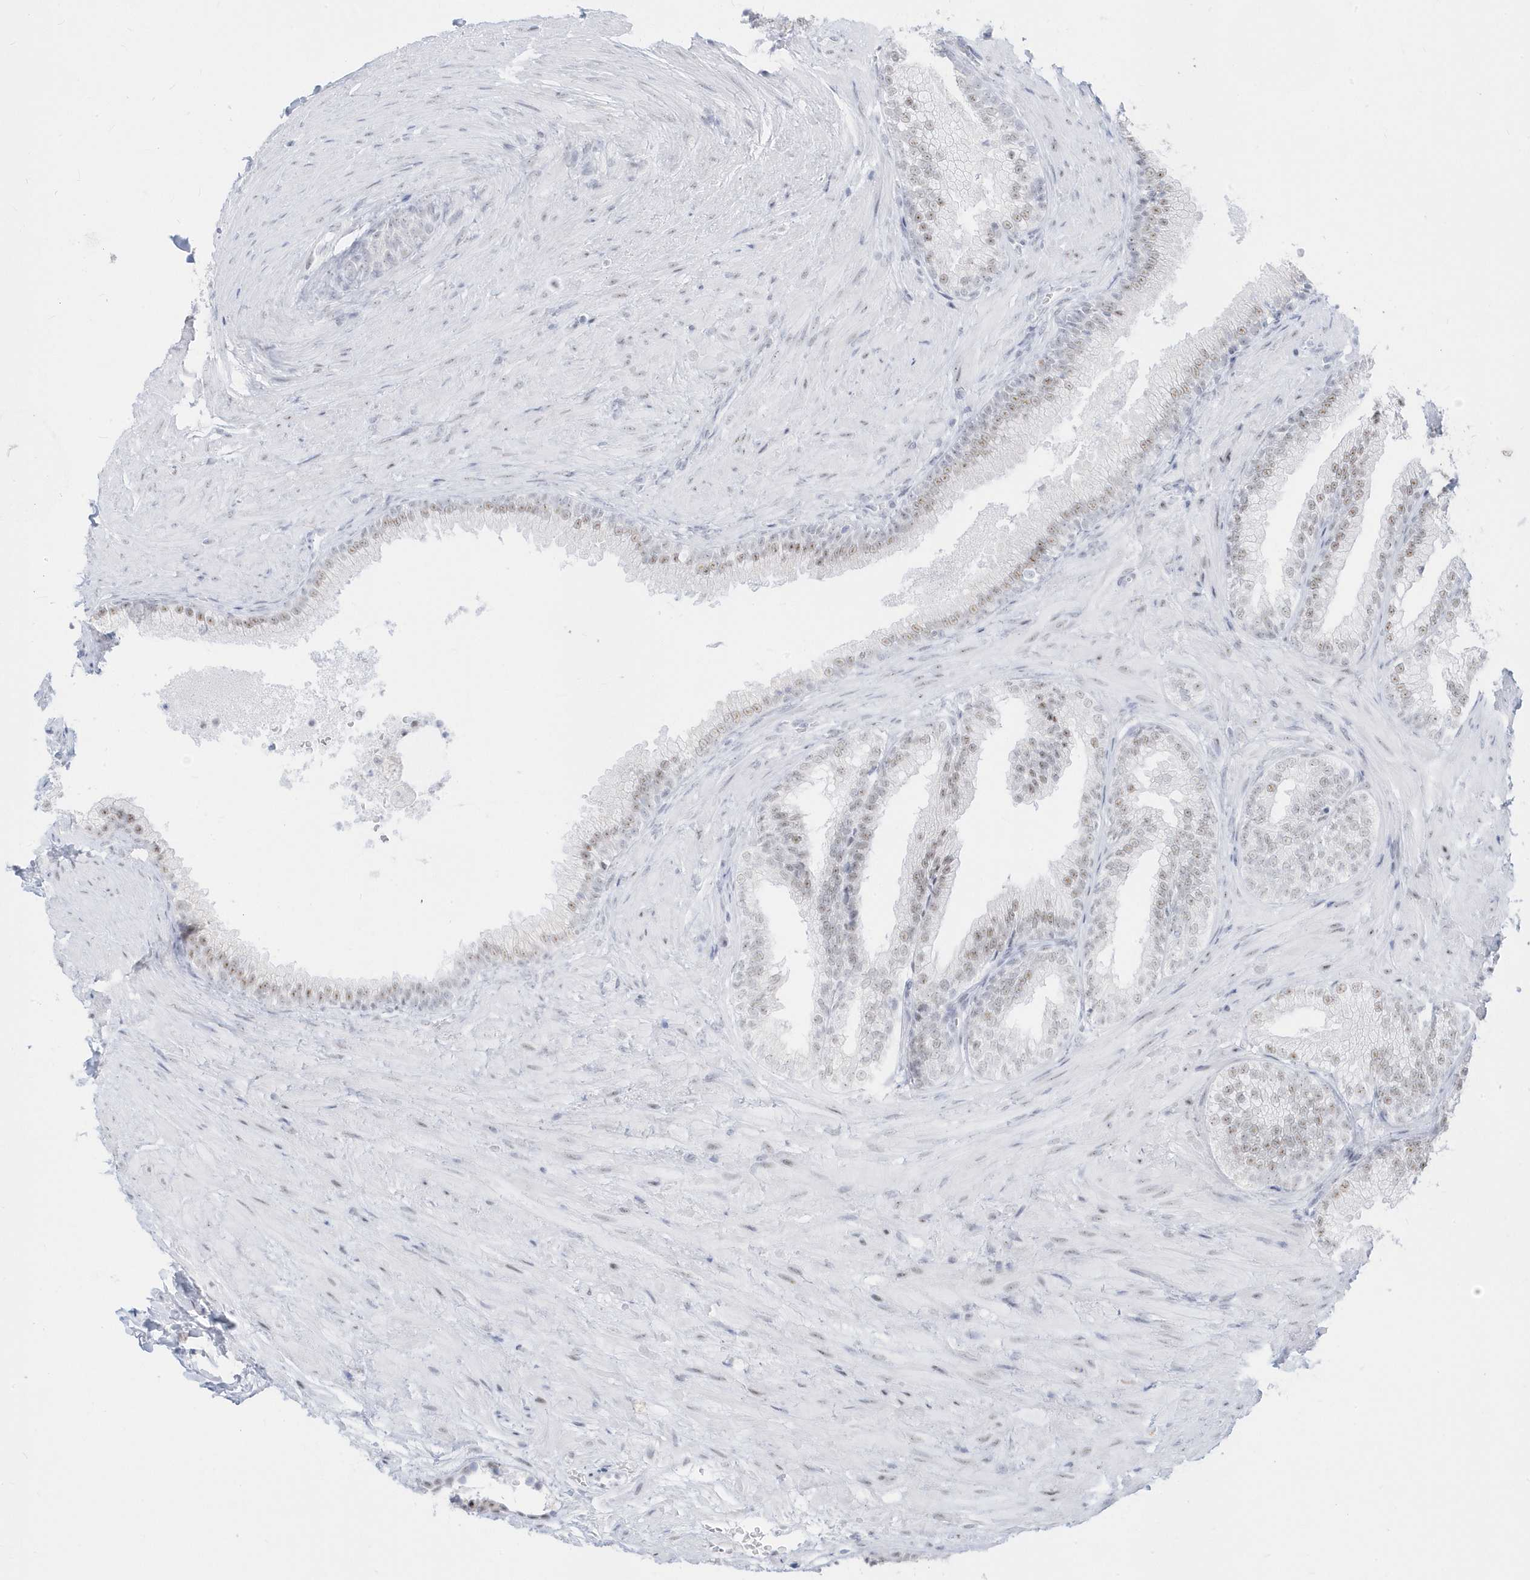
{"staining": {"intensity": "weak", "quantity": ">75%", "location": "nuclear"}, "tissue": "prostate", "cell_type": "Glandular cells", "image_type": "normal", "snomed": [{"axis": "morphology", "description": "Normal tissue, NOS"}, {"axis": "topography", "description": "Prostate"}], "caption": "This image reveals immunohistochemistry staining of benign prostate, with low weak nuclear expression in approximately >75% of glandular cells.", "gene": "PLEKHN1", "patient": {"sex": "male", "age": 76}}